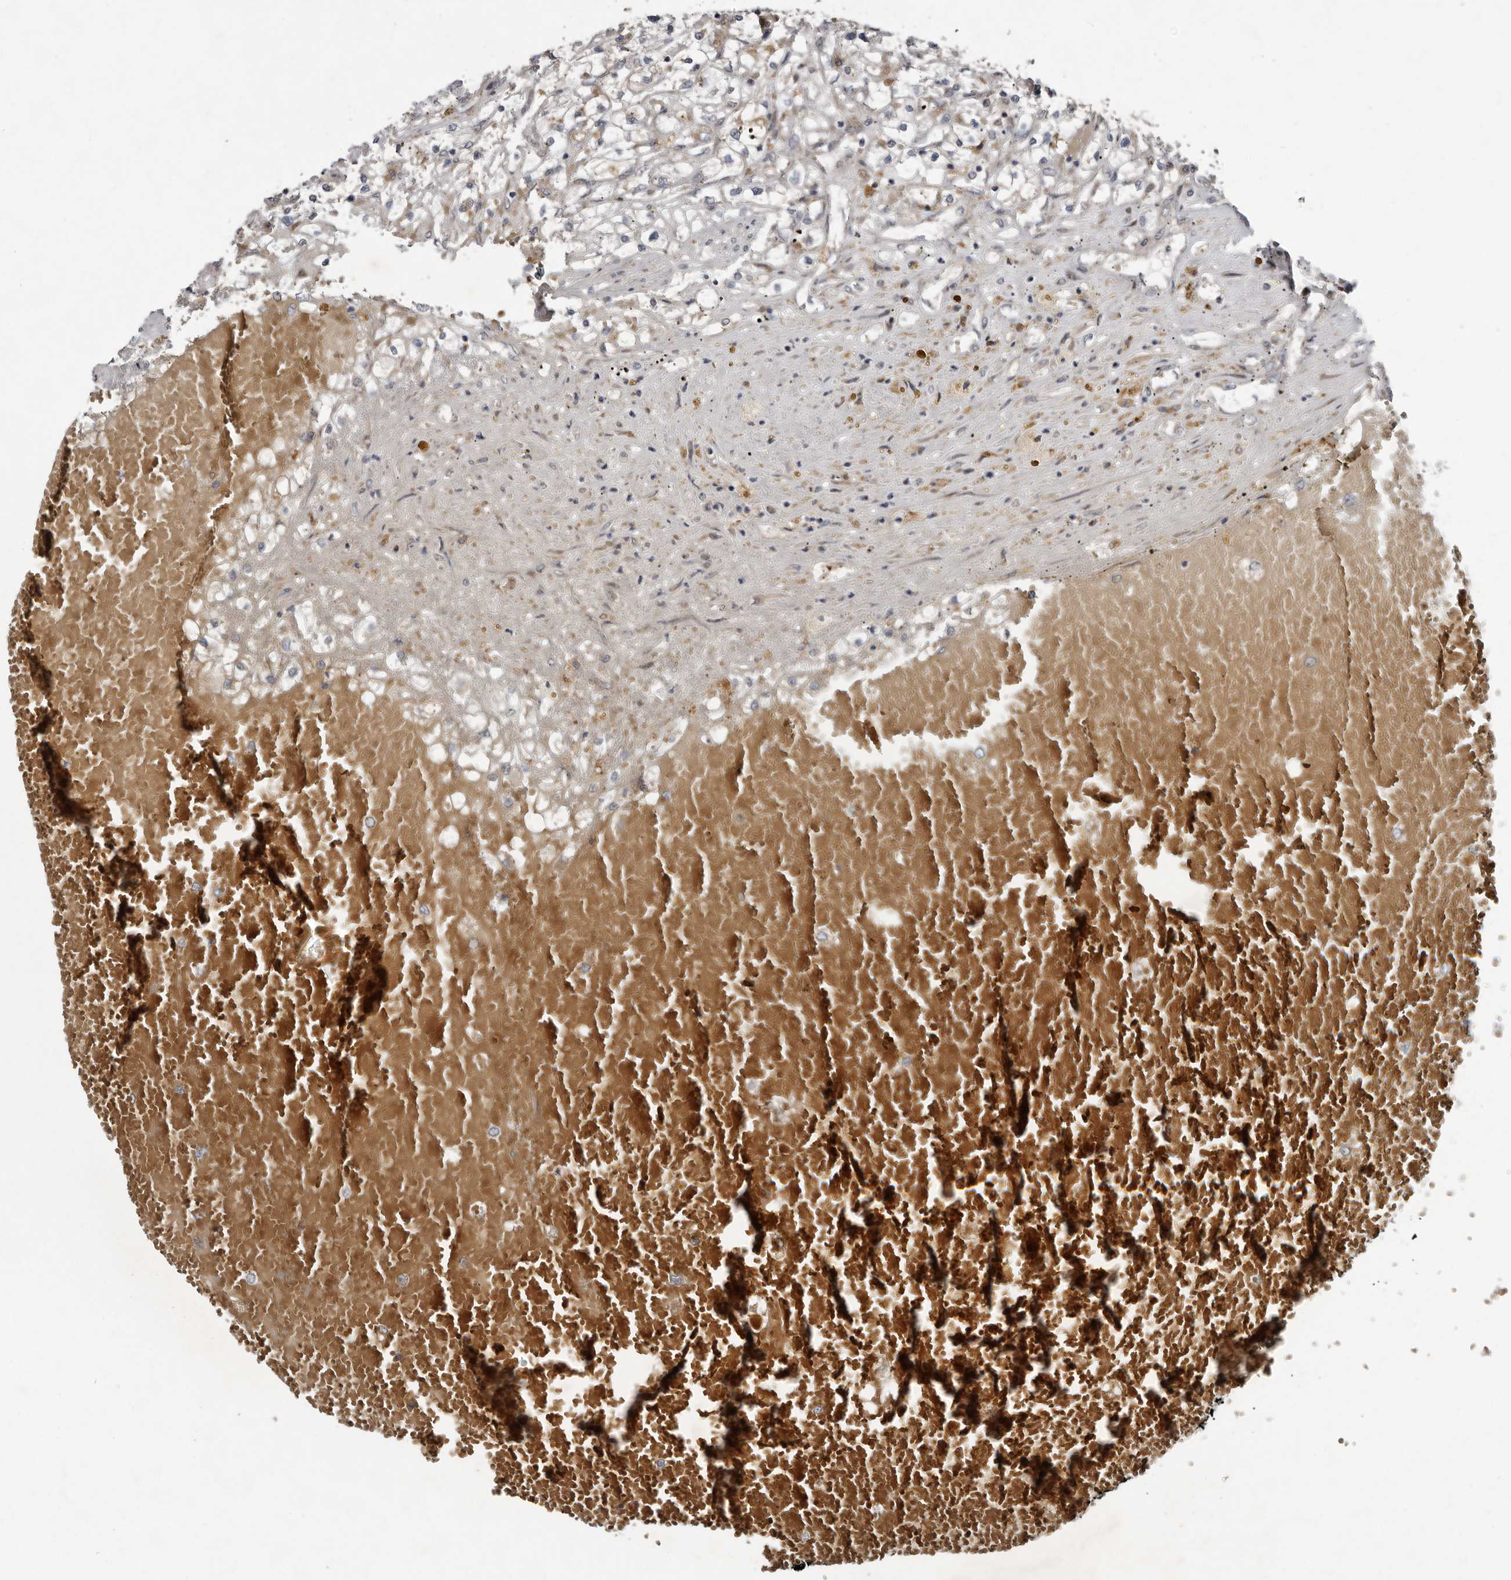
{"staining": {"intensity": "negative", "quantity": "none", "location": "none"}, "tissue": "renal cancer", "cell_type": "Tumor cells", "image_type": "cancer", "snomed": [{"axis": "morphology", "description": "Normal tissue, NOS"}, {"axis": "morphology", "description": "Adenocarcinoma, NOS"}, {"axis": "topography", "description": "Kidney"}], "caption": "The immunohistochemistry image has no significant expression in tumor cells of renal cancer (adenocarcinoma) tissue. Nuclei are stained in blue.", "gene": "CHML", "patient": {"sex": "male", "age": 68}}